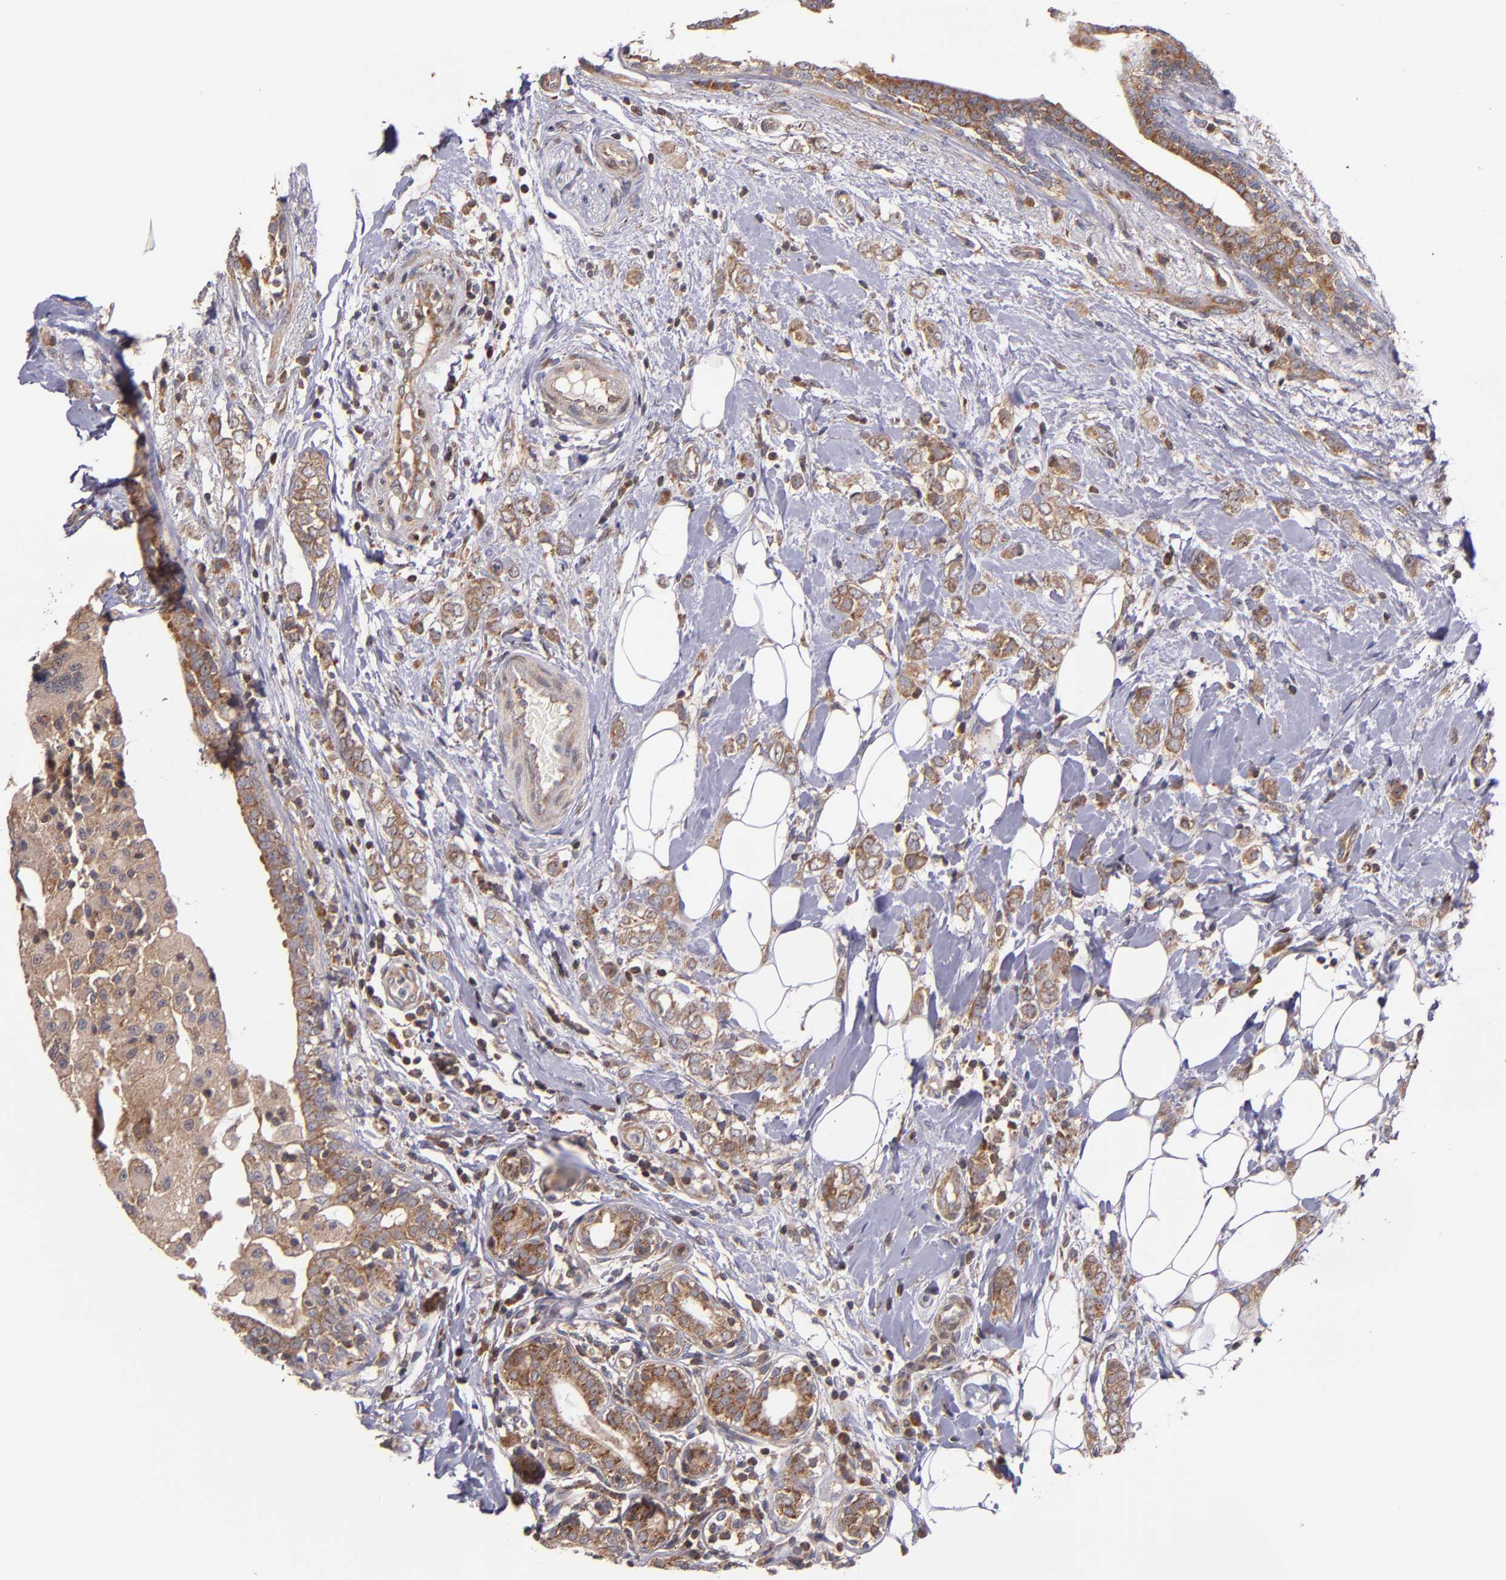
{"staining": {"intensity": "moderate", "quantity": ">75%", "location": "cytoplasmic/membranous"}, "tissue": "breast cancer", "cell_type": "Tumor cells", "image_type": "cancer", "snomed": [{"axis": "morphology", "description": "Normal tissue, NOS"}, {"axis": "morphology", "description": "Lobular carcinoma"}, {"axis": "topography", "description": "Breast"}], "caption": "Lobular carcinoma (breast) stained with a protein marker exhibits moderate staining in tumor cells.", "gene": "EIF4ENIF1", "patient": {"sex": "female", "age": 47}}